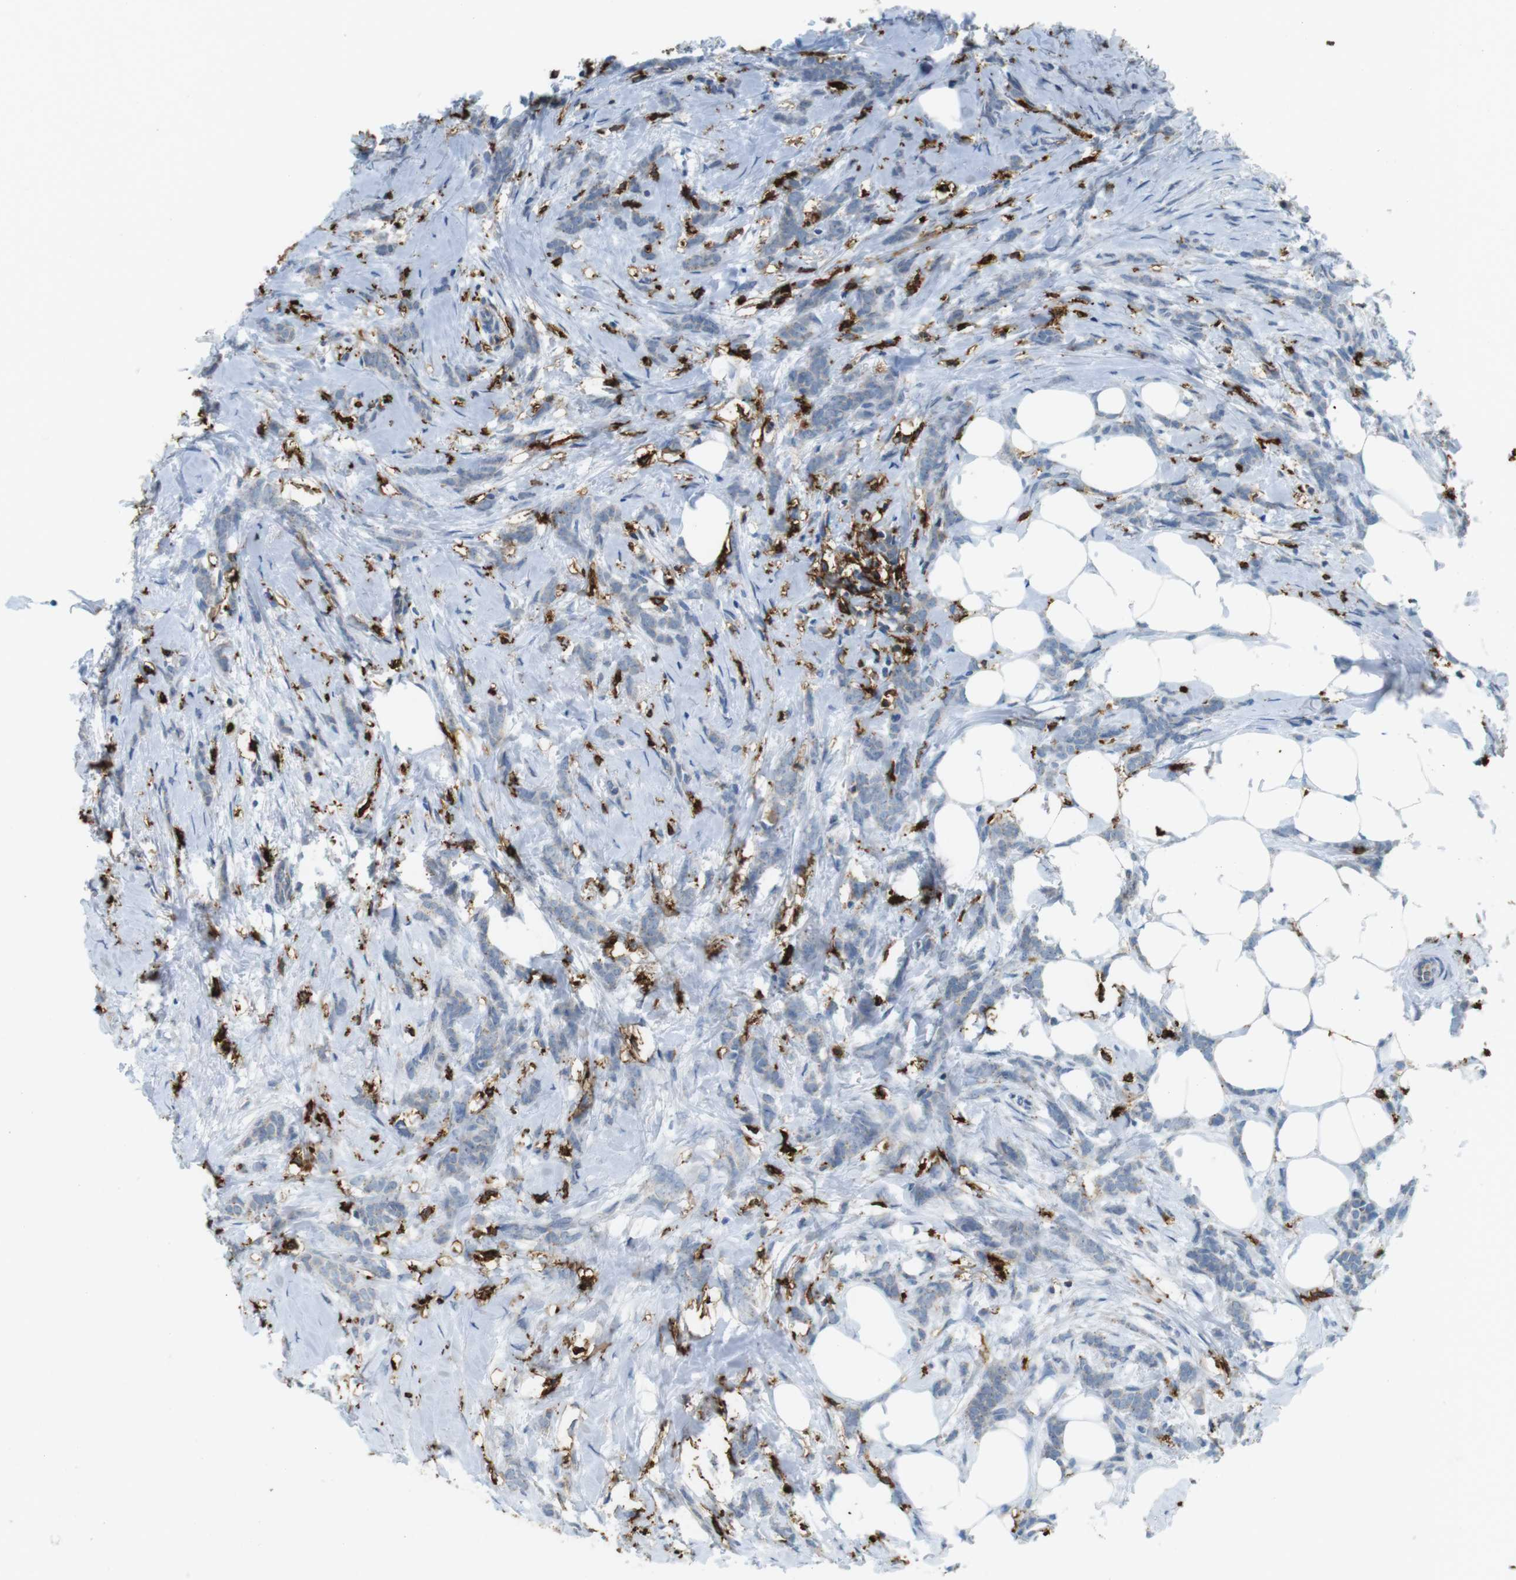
{"staining": {"intensity": "negative", "quantity": "none", "location": "none"}, "tissue": "breast cancer", "cell_type": "Tumor cells", "image_type": "cancer", "snomed": [{"axis": "morphology", "description": "Lobular carcinoma, in situ"}, {"axis": "morphology", "description": "Lobular carcinoma"}, {"axis": "topography", "description": "Breast"}], "caption": "High power microscopy histopathology image of an immunohistochemistry micrograph of breast lobular carcinoma in situ, revealing no significant staining in tumor cells.", "gene": "HLA-DRA", "patient": {"sex": "female", "age": 41}}